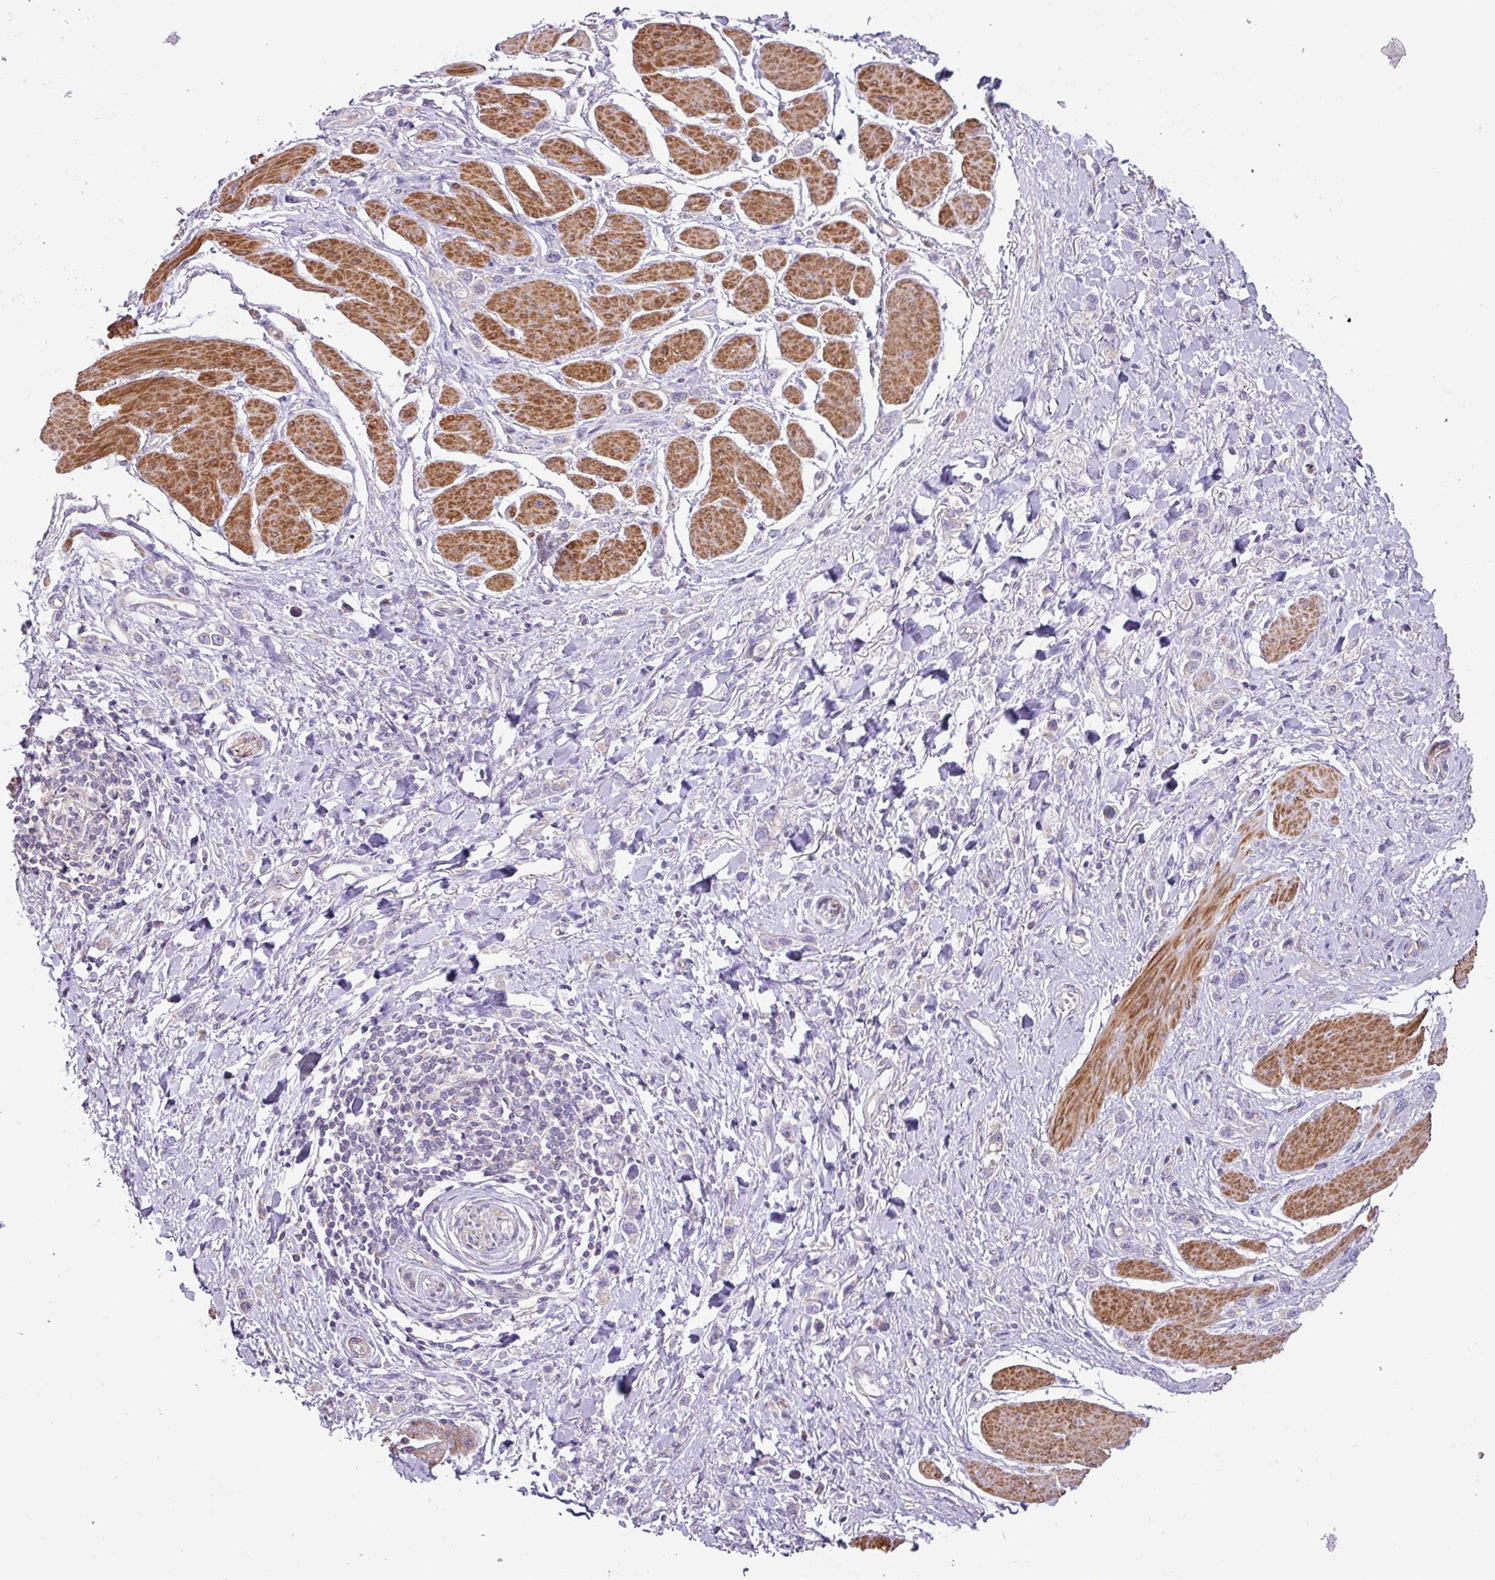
{"staining": {"intensity": "negative", "quantity": "none", "location": "none"}, "tissue": "stomach cancer", "cell_type": "Tumor cells", "image_type": "cancer", "snomed": [{"axis": "morphology", "description": "Adenocarcinoma, NOS"}, {"axis": "topography", "description": "Stomach"}], "caption": "Immunohistochemistry (IHC) photomicrograph of human stomach cancer stained for a protein (brown), which shows no positivity in tumor cells. Nuclei are stained in blue.", "gene": "MRRF", "patient": {"sex": "female", "age": 65}}